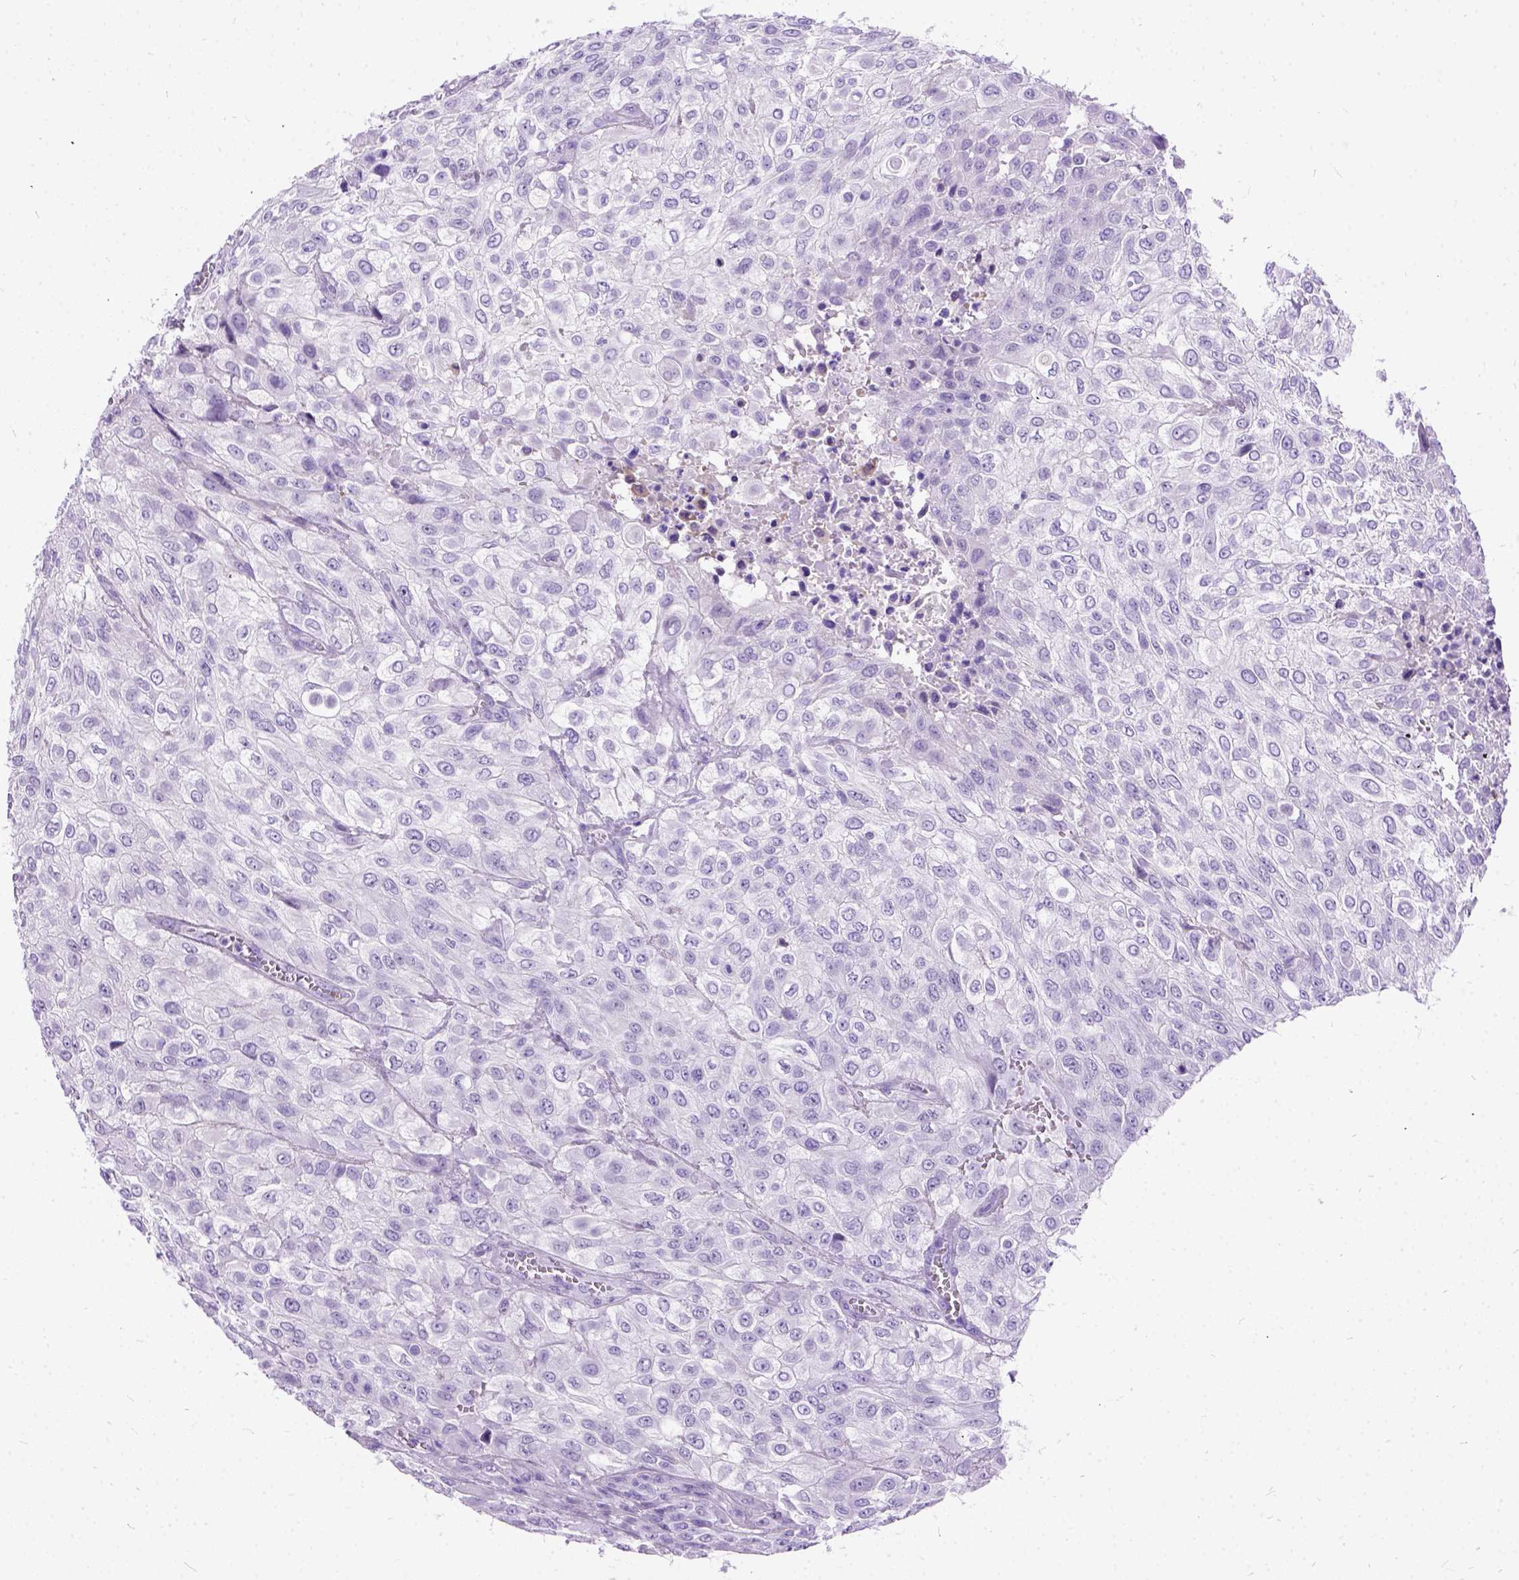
{"staining": {"intensity": "negative", "quantity": "none", "location": "none"}, "tissue": "urothelial cancer", "cell_type": "Tumor cells", "image_type": "cancer", "snomed": [{"axis": "morphology", "description": "Urothelial carcinoma, High grade"}, {"axis": "topography", "description": "Urinary bladder"}], "caption": "This is an IHC image of human high-grade urothelial carcinoma. There is no positivity in tumor cells.", "gene": "PRG2", "patient": {"sex": "male", "age": 57}}